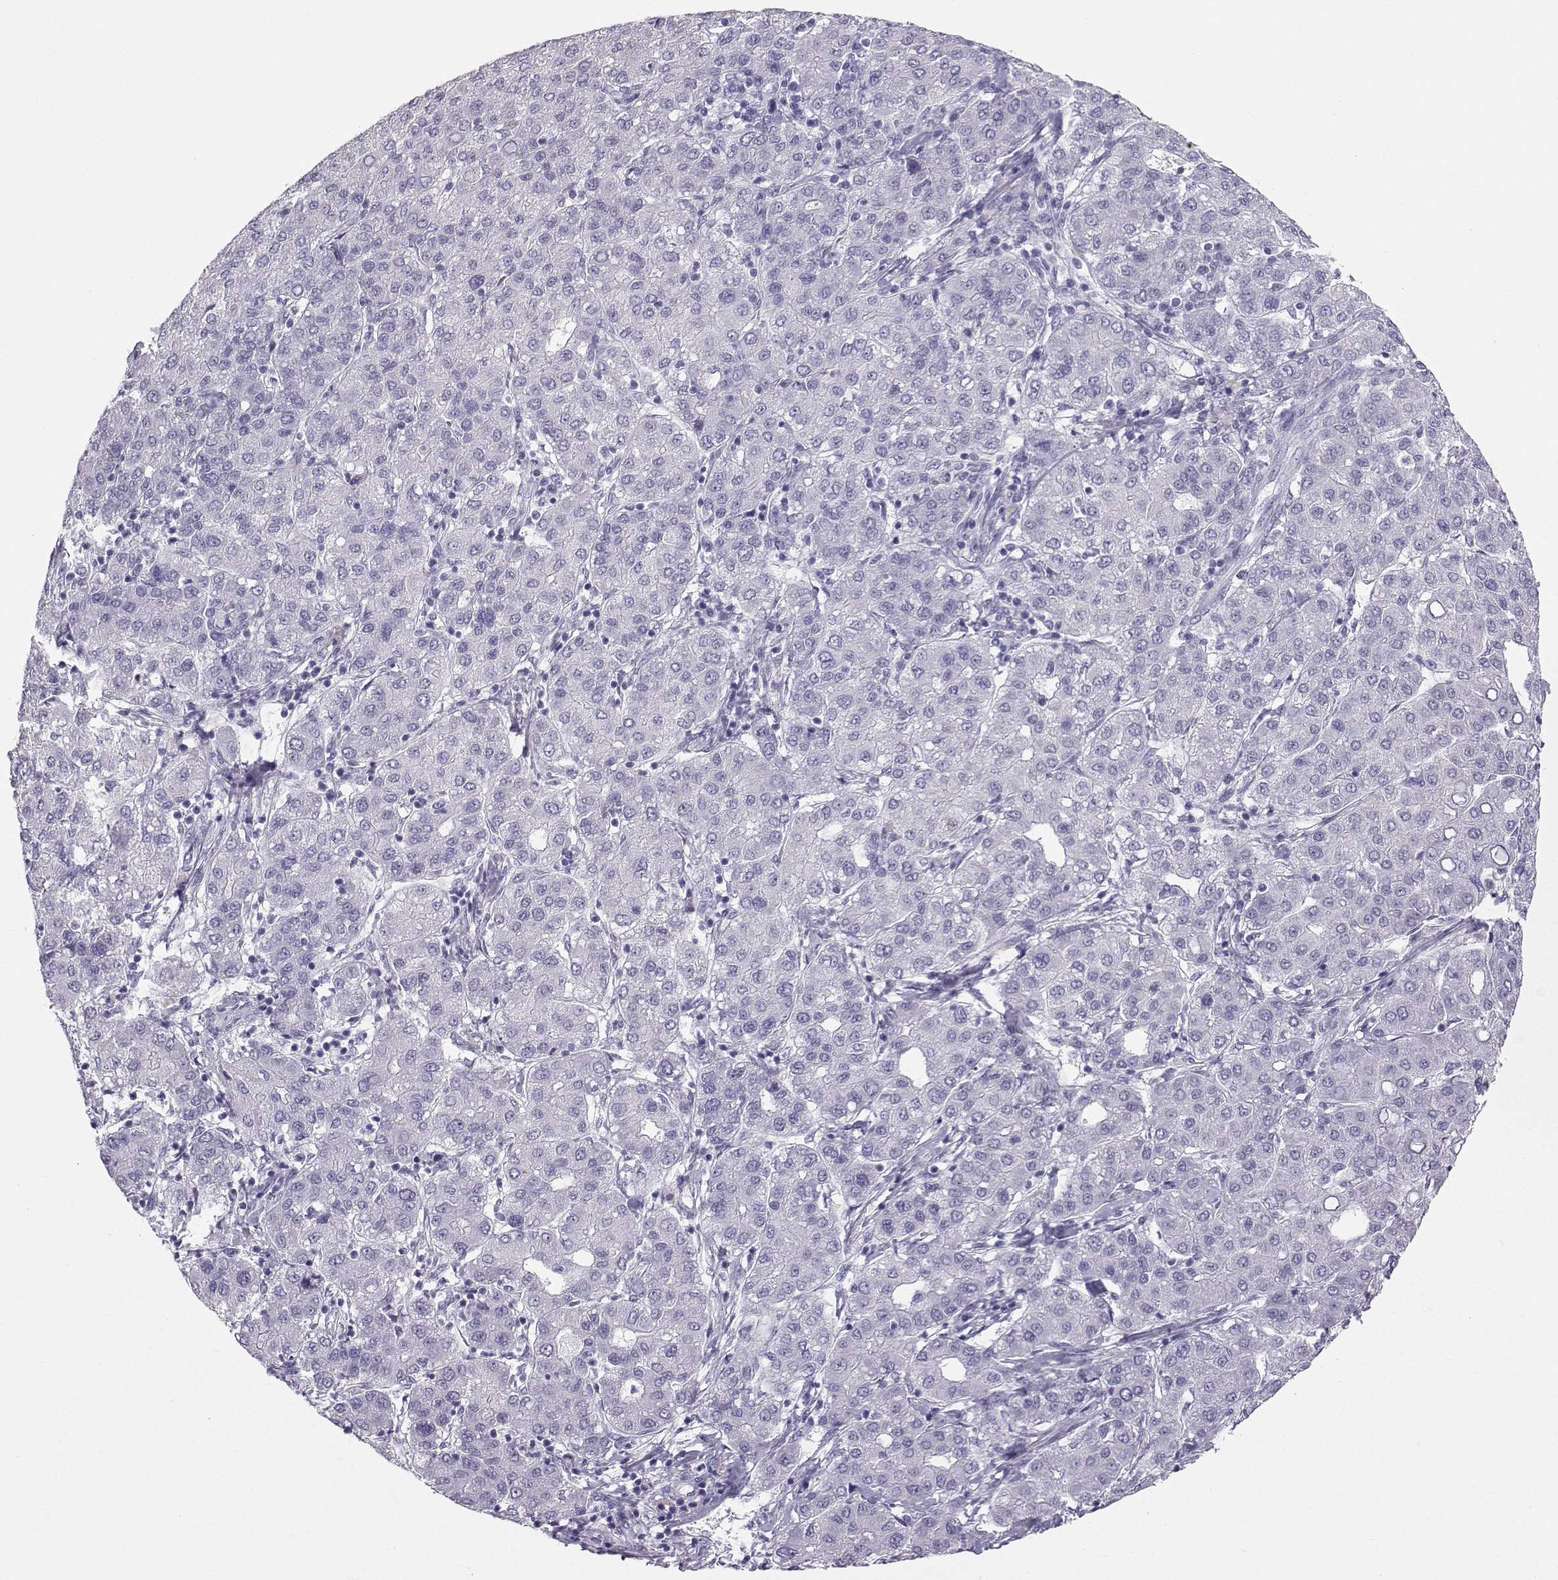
{"staining": {"intensity": "negative", "quantity": "none", "location": "none"}, "tissue": "liver cancer", "cell_type": "Tumor cells", "image_type": "cancer", "snomed": [{"axis": "morphology", "description": "Carcinoma, Hepatocellular, NOS"}, {"axis": "topography", "description": "Liver"}], "caption": "Tumor cells are negative for protein expression in human liver cancer.", "gene": "IQCD", "patient": {"sex": "male", "age": 65}}